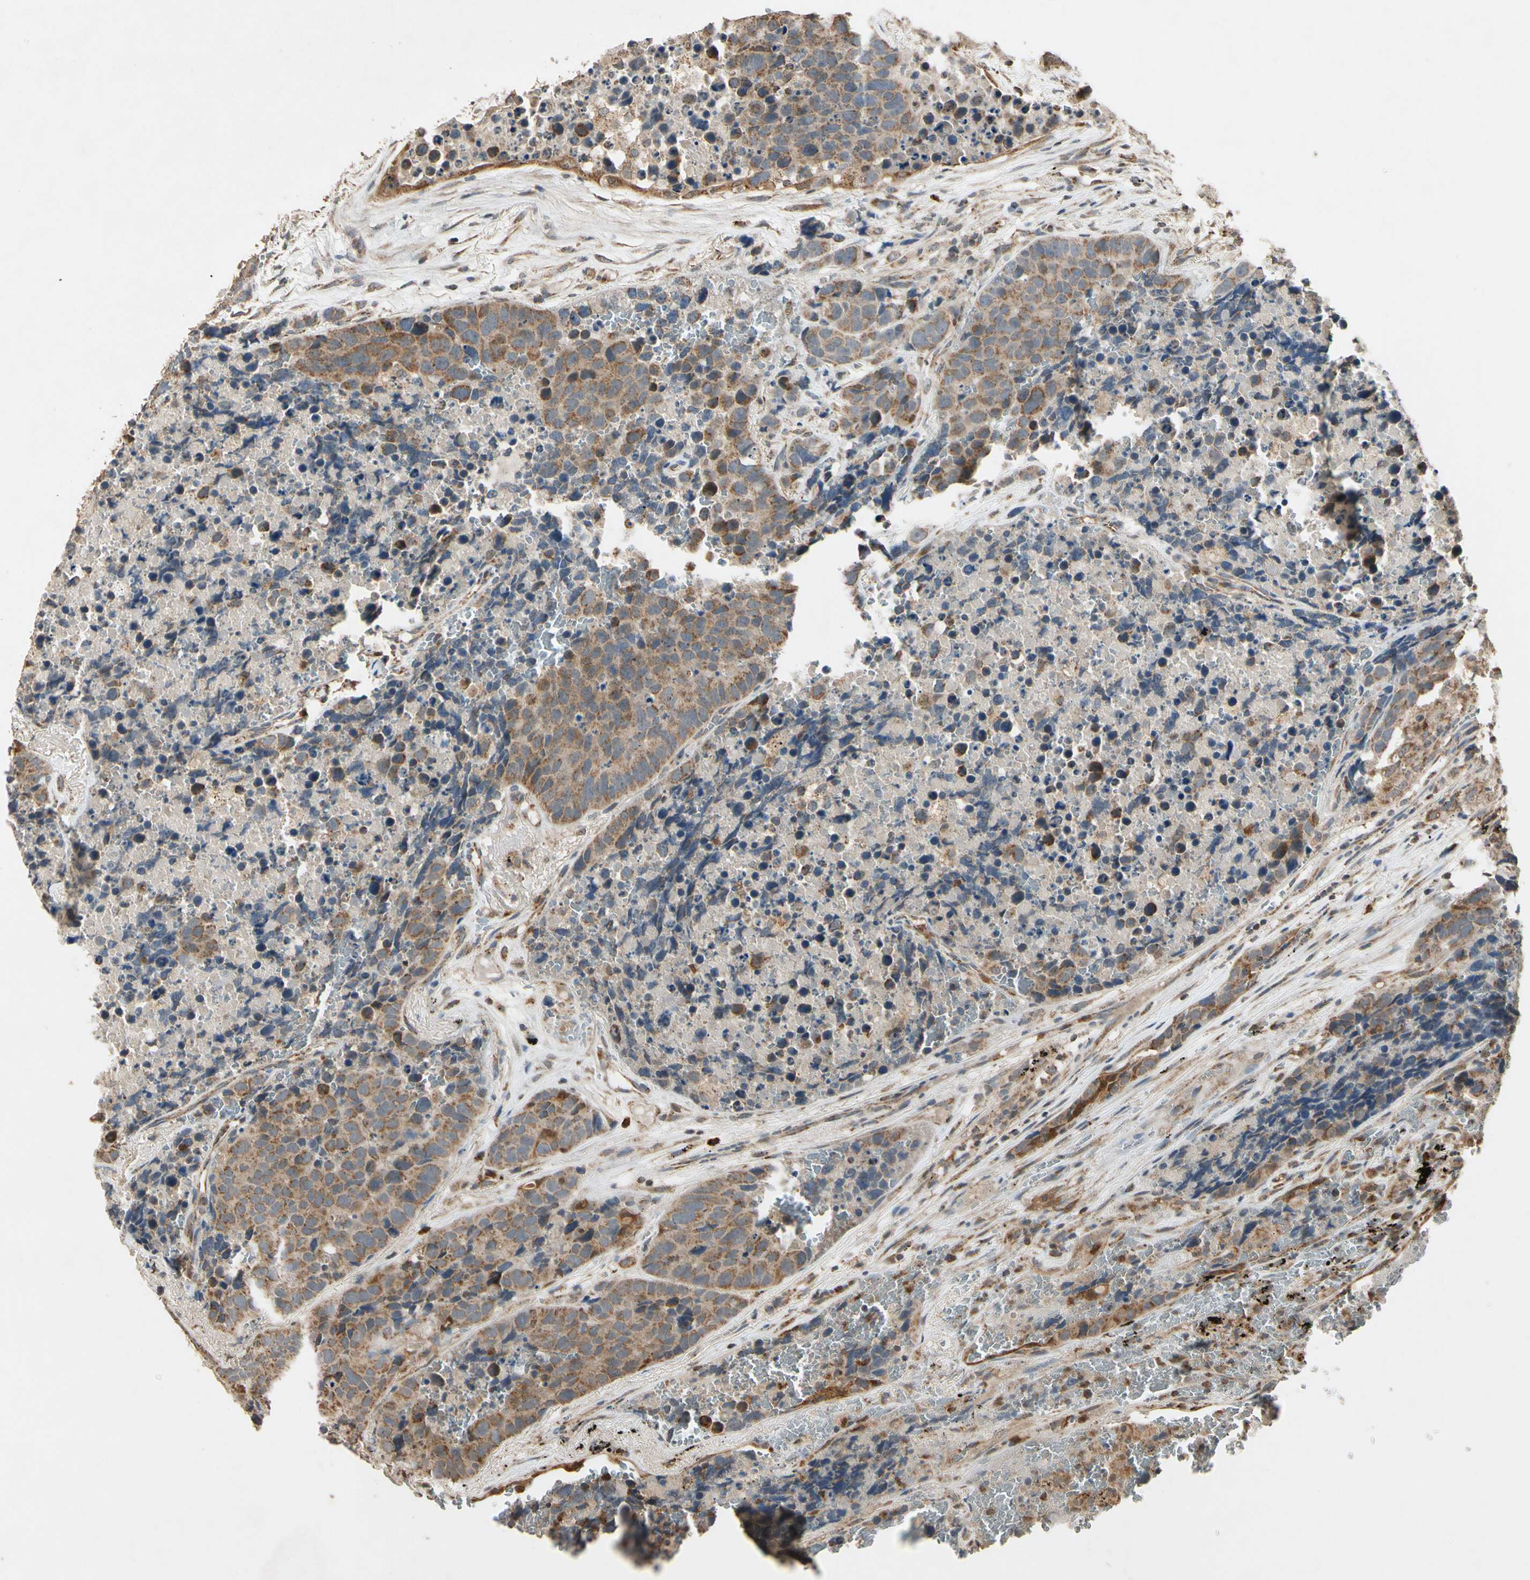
{"staining": {"intensity": "weak", "quantity": ">75%", "location": "cytoplasmic/membranous"}, "tissue": "carcinoid", "cell_type": "Tumor cells", "image_type": "cancer", "snomed": [{"axis": "morphology", "description": "Carcinoid, malignant, NOS"}, {"axis": "topography", "description": "Lung"}], "caption": "DAB immunohistochemical staining of carcinoid (malignant) displays weak cytoplasmic/membranous protein expression in about >75% of tumor cells. The staining is performed using DAB (3,3'-diaminobenzidine) brown chromogen to label protein expression. The nuclei are counter-stained blue using hematoxylin.", "gene": "PRDX5", "patient": {"sex": "male", "age": 60}}